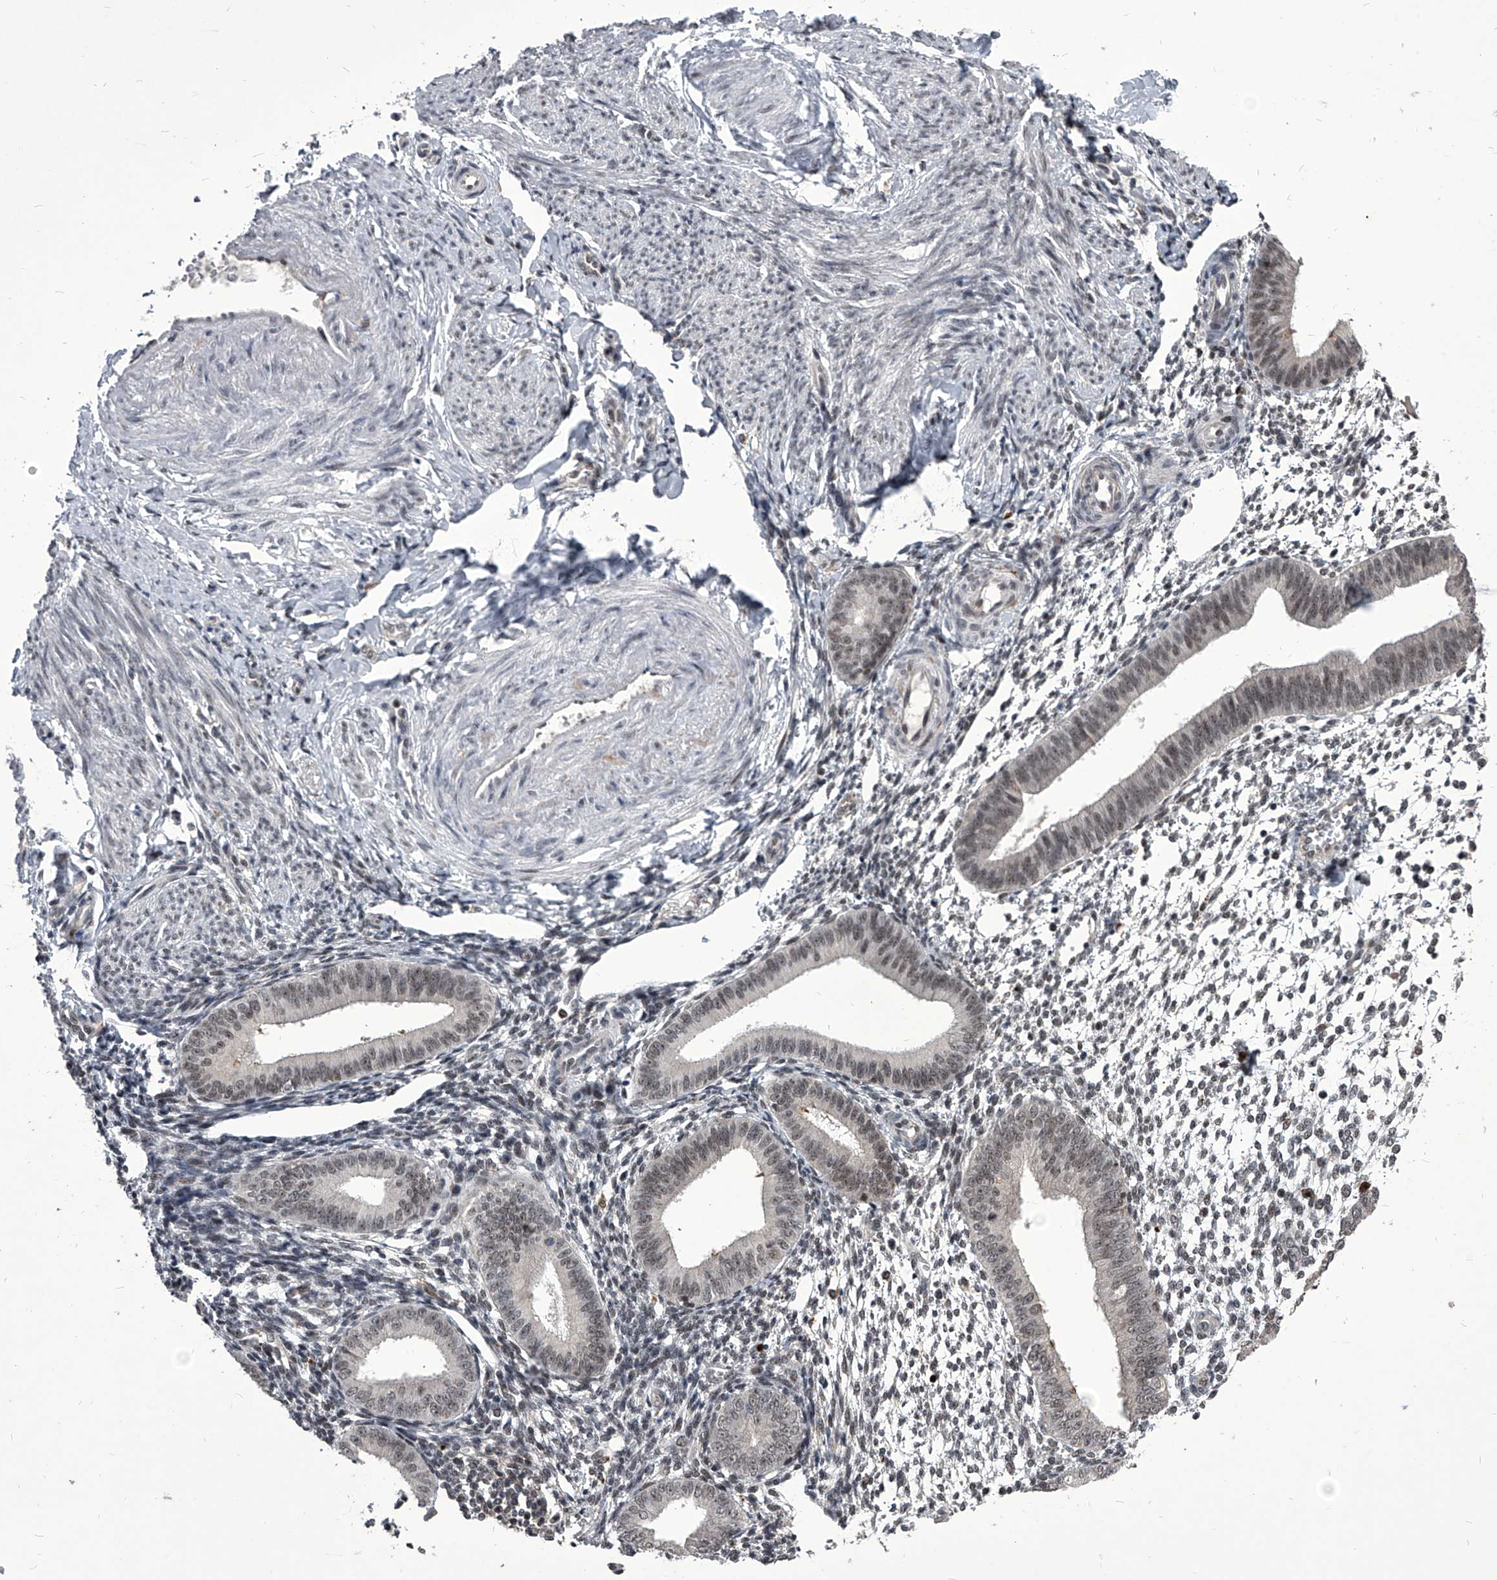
{"staining": {"intensity": "weak", "quantity": "<25%", "location": "nuclear"}, "tissue": "endometrium", "cell_type": "Cells in endometrial stroma", "image_type": "normal", "snomed": [{"axis": "morphology", "description": "Normal tissue, NOS"}, {"axis": "topography", "description": "Uterus"}, {"axis": "topography", "description": "Endometrium"}], "caption": "Immunohistochemistry (IHC) photomicrograph of unremarkable endometrium: human endometrium stained with DAB (3,3'-diaminobenzidine) shows no significant protein positivity in cells in endometrial stroma.", "gene": "CMTR1", "patient": {"sex": "female", "age": 48}}